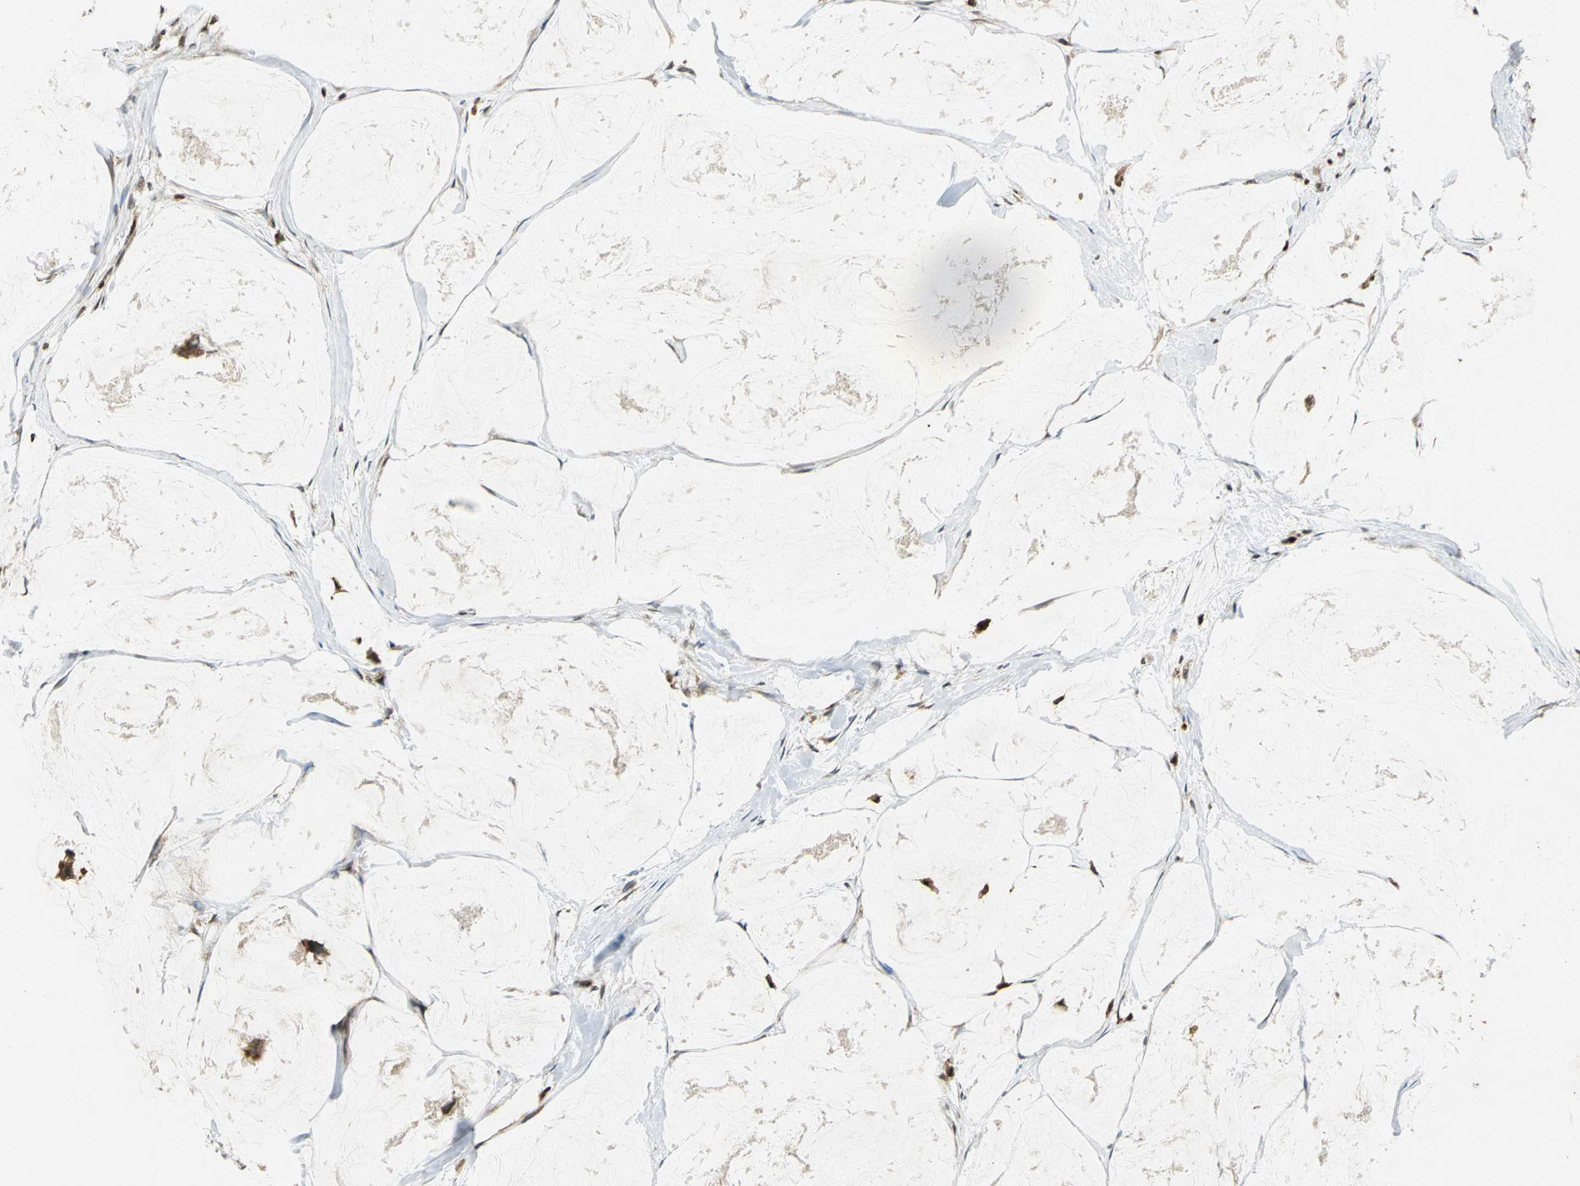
{"staining": {"intensity": "strong", "quantity": ">75%", "location": "cytoplasmic/membranous,nuclear"}, "tissue": "breast cancer", "cell_type": "Tumor cells", "image_type": "cancer", "snomed": [{"axis": "morphology", "description": "Normal tissue, NOS"}, {"axis": "morphology", "description": "Duct carcinoma"}, {"axis": "topography", "description": "Breast"}], "caption": "Protein expression analysis of infiltrating ductal carcinoma (breast) demonstrates strong cytoplasmic/membranous and nuclear staining in approximately >75% of tumor cells. The staining was performed using DAB, with brown indicating positive protein expression. Nuclei are stained blue with hematoxylin.", "gene": "PPP1R13L", "patient": {"sex": "female", "age": 50}}